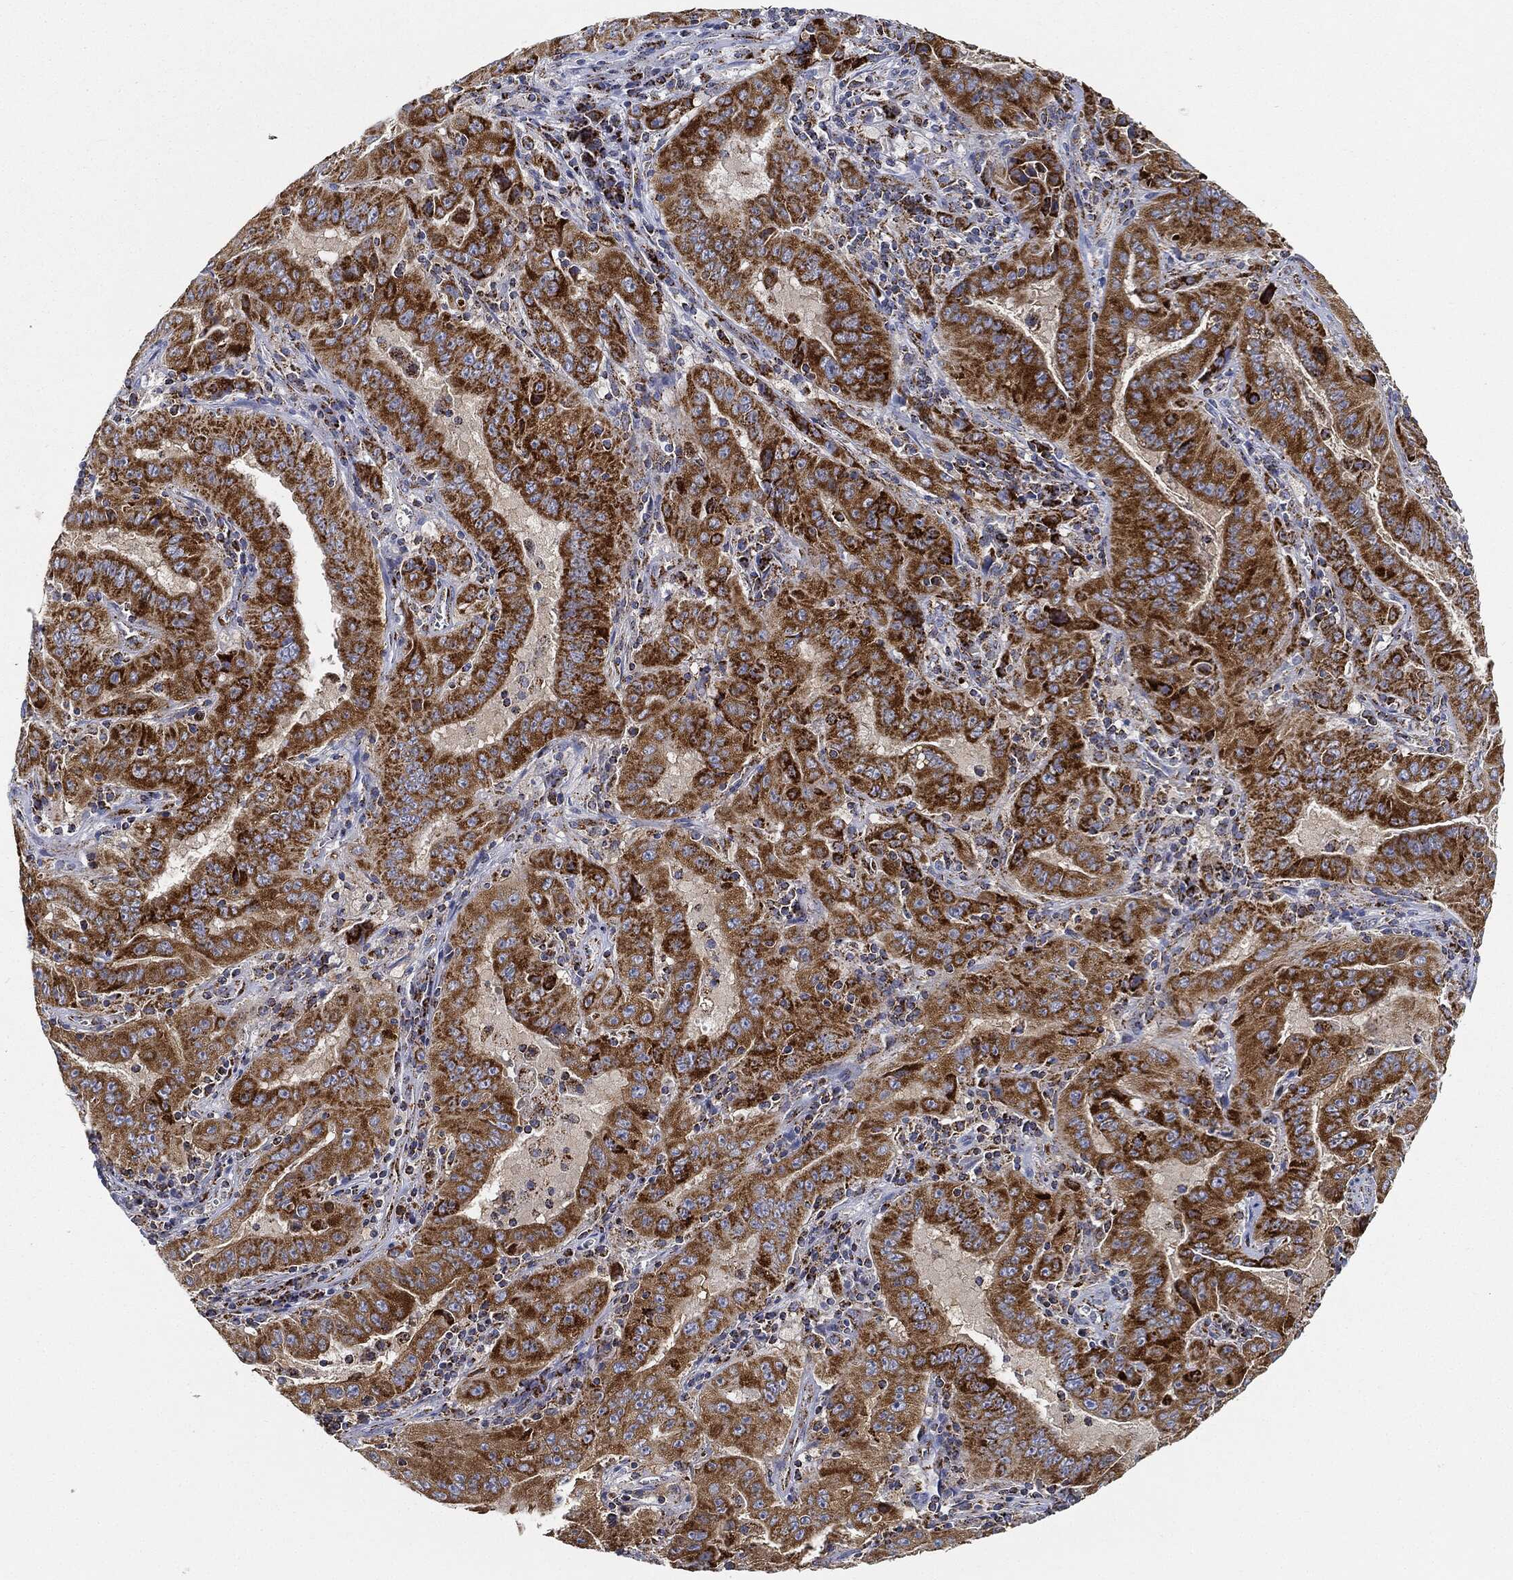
{"staining": {"intensity": "strong", "quantity": ">75%", "location": "cytoplasmic/membranous"}, "tissue": "pancreatic cancer", "cell_type": "Tumor cells", "image_type": "cancer", "snomed": [{"axis": "morphology", "description": "Adenocarcinoma, NOS"}, {"axis": "topography", "description": "Pancreas"}], "caption": "An image showing strong cytoplasmic/membranous positivity in about >75% of tumor cells in adenocarcinoma (pancreatic), as visualized by brown immunohistochemical staining.", "gene": "CAPN15", "patient": {"sex": "male", "age": 63}}